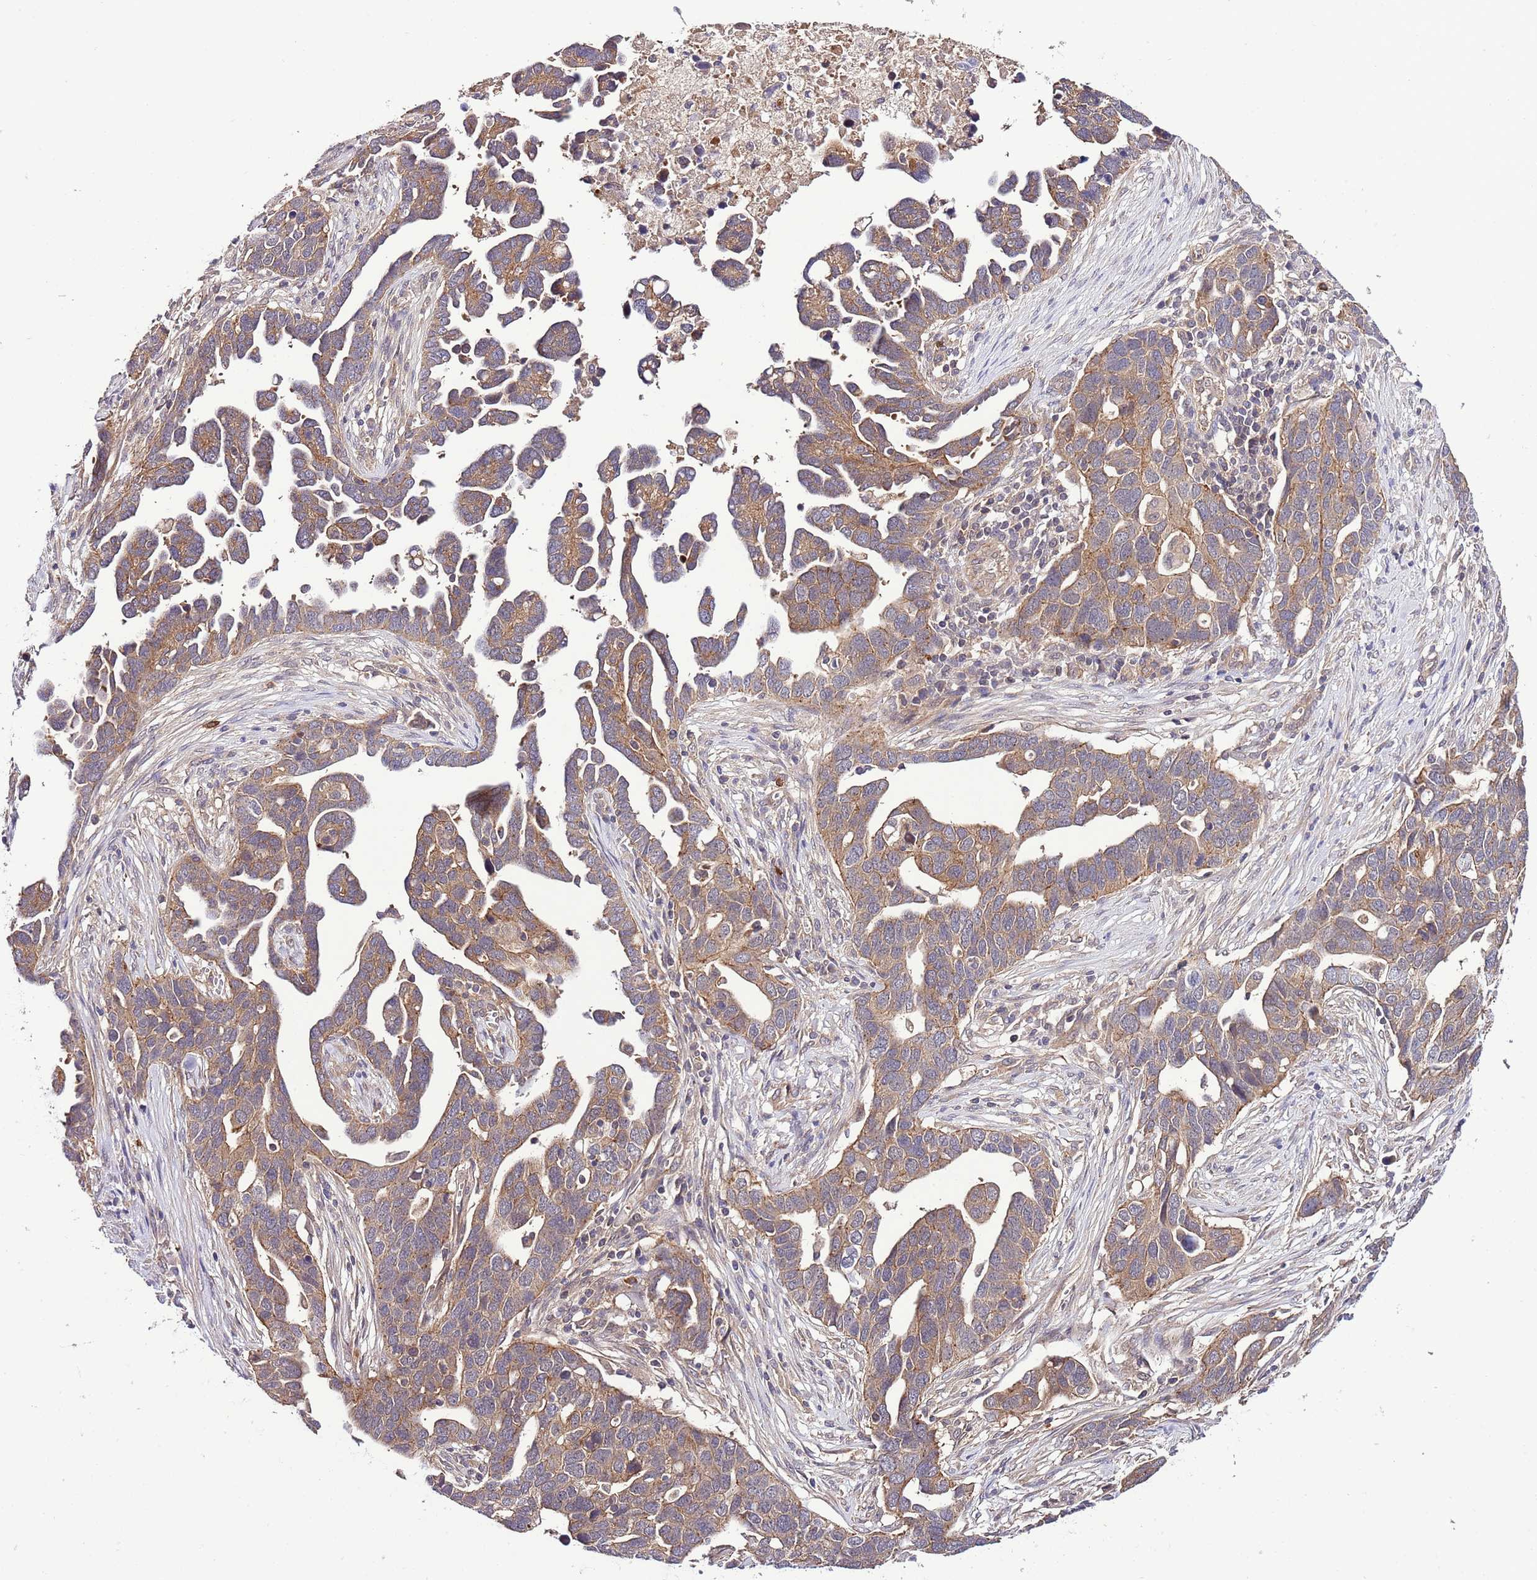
{"staining": {"intensity": "moderate", "quantity": ">75%", "location": "cytoplasmic/membranous"}, "tissue": "ovarian cancer", "cell_type": "Tumor cells", "image_type": "cancer", "snomed": [{"axis": "morphology", "description": "Cystadenocarcinoma, serous, NOS"}, {"axis": "topography", "description": "Ovary"}], "caption": "Immunohistochemical staining of human serous cystadenocarcinoma (ovarian) displays medium levels of moderate cytoplasmic/membranous staining in about >75% of tumor cells.", "gene": "DONSON", "patient": {"sex": "female", "age": 54}}